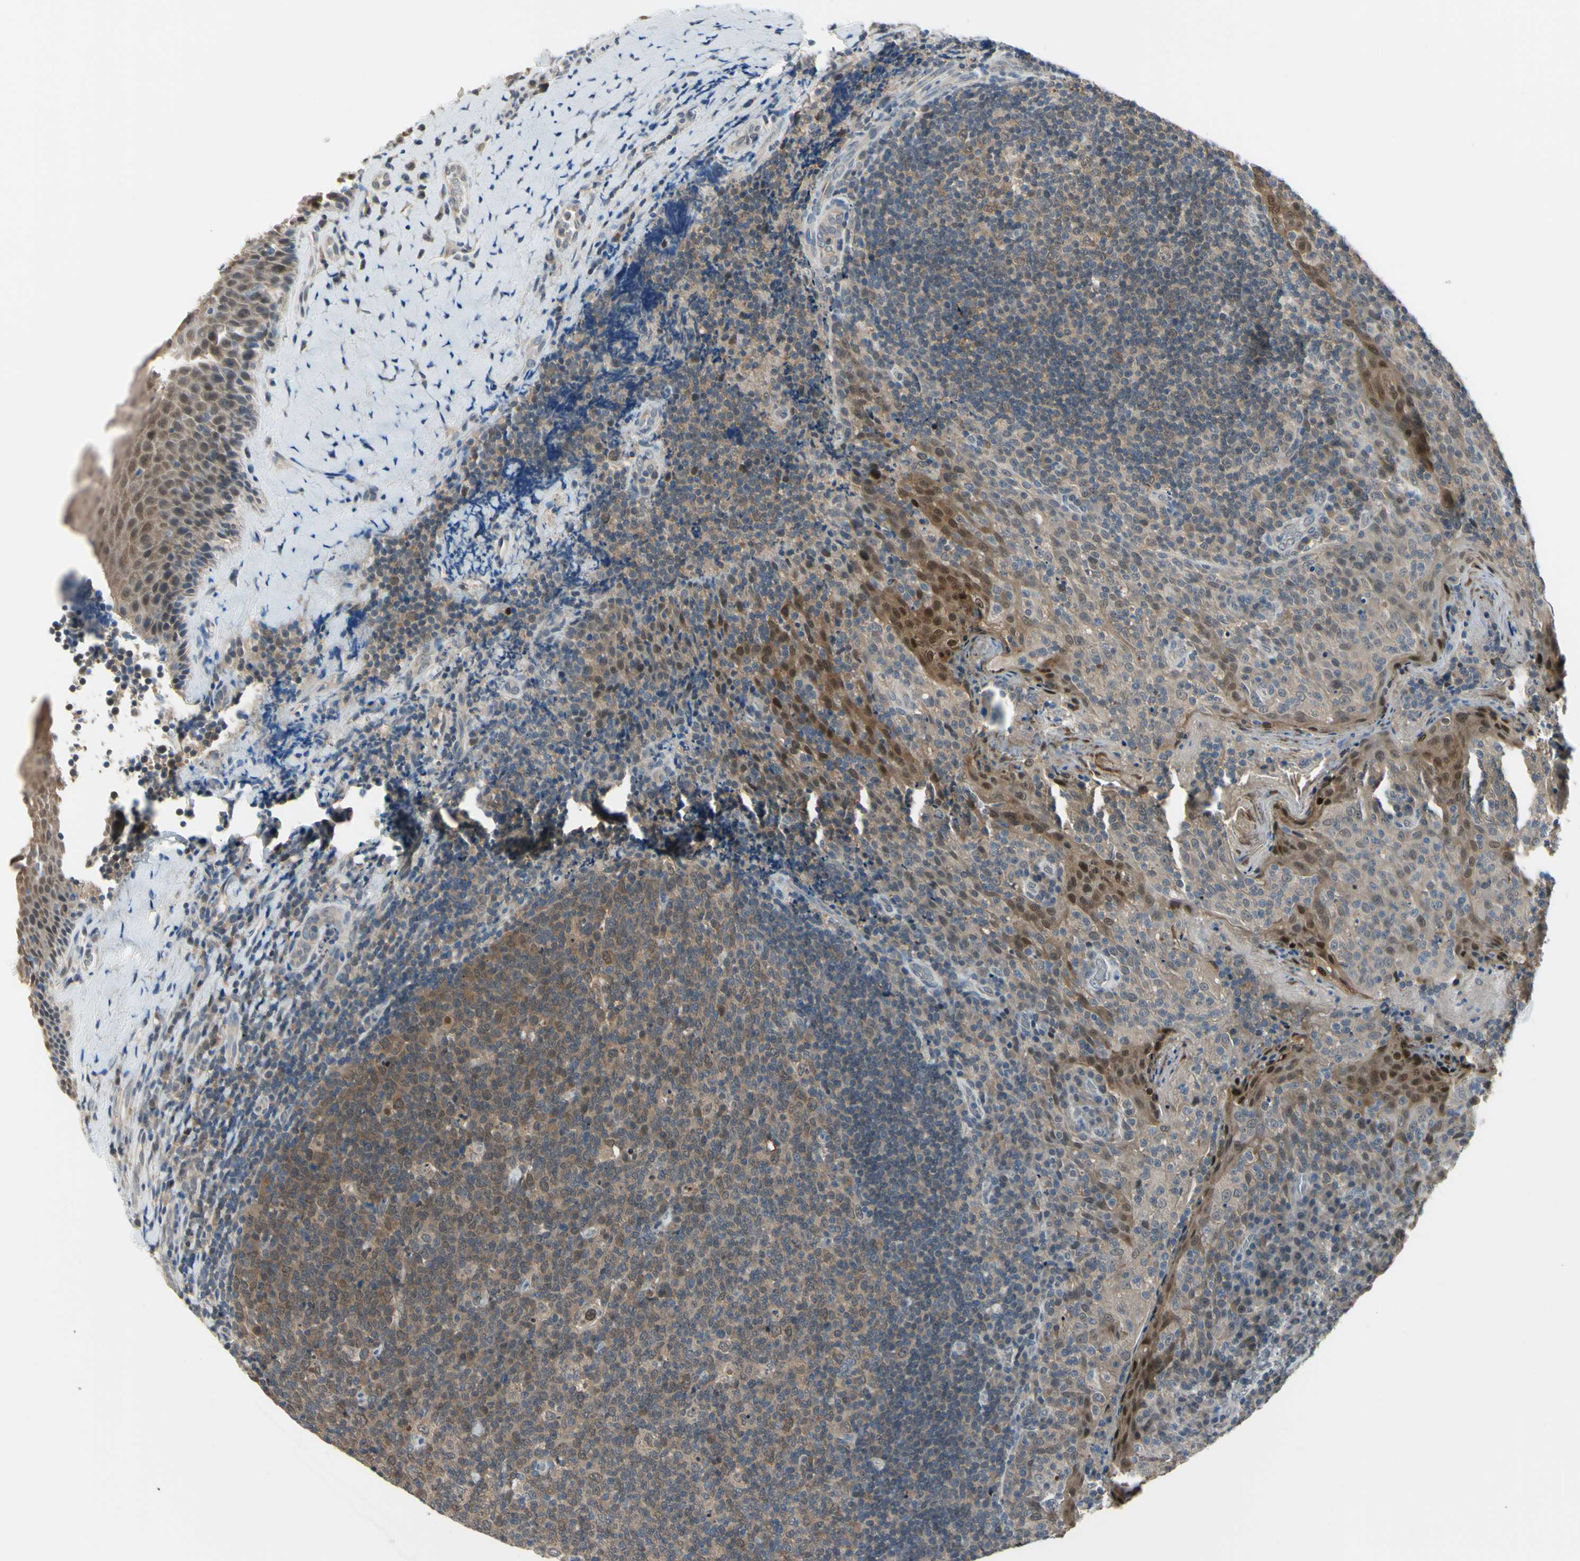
{"staining": {"intensity": "moderate", "quantity": ">75%", "location": "cytoplasmic/membranous"}, "tissue": "tonsil", "cell_type": "Germinal center cells", "image_type": "normal", "snomed": [{"axis": "morphology", "description": "Normal tissue, NOS"}, {"axis": "topography", "description": "Tonsil"}], "caption": "Immunohistochemical staining of benign human tonsil displays medium levels of moderate cytoplasmic/membranous expression in about >75% of germinal center cells.", "gene": "HSPA4", "patient": {"sex": "male", "age": 17}}